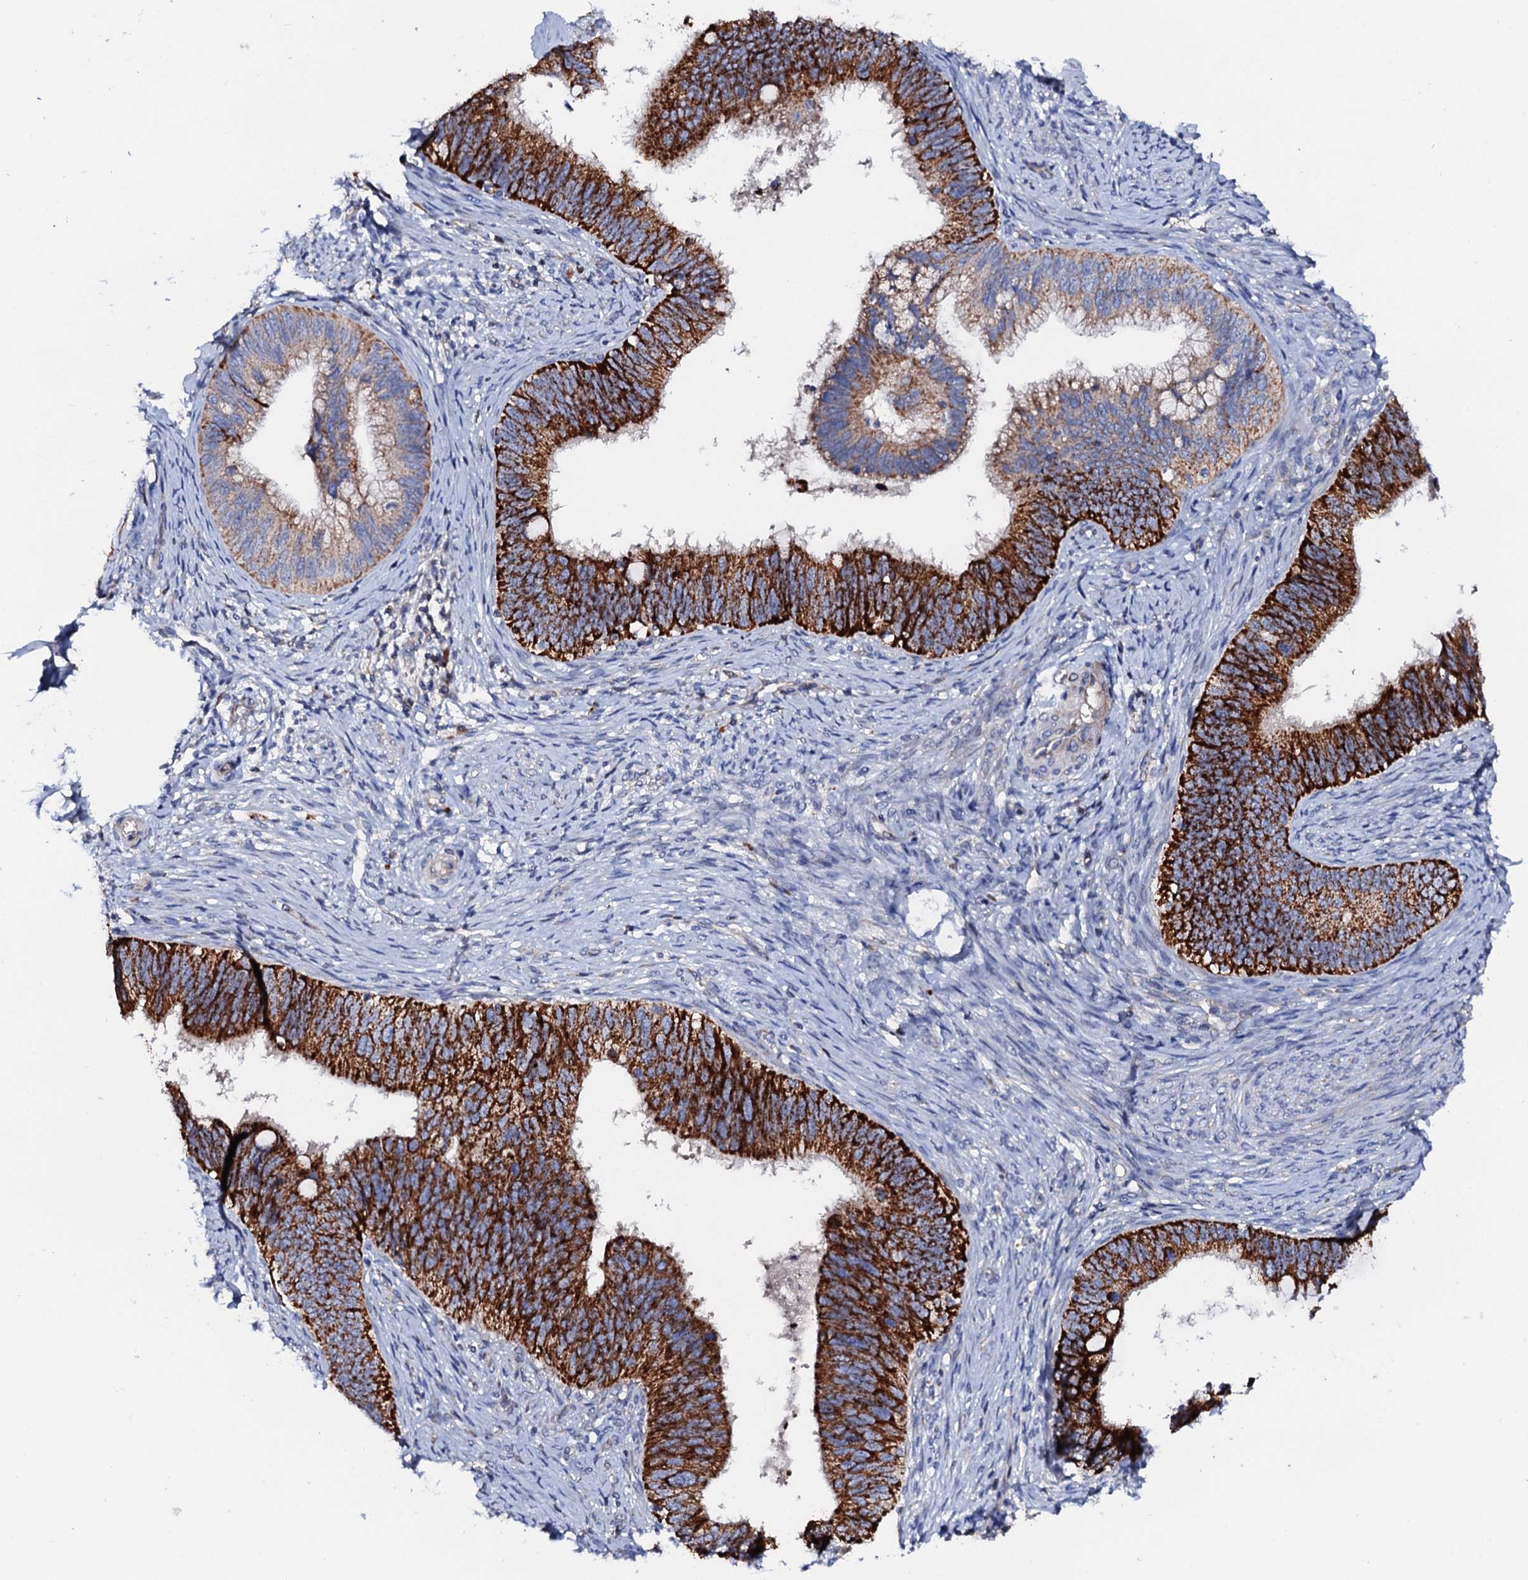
{"staining": {"intensity": "strong", "quantity": "25%-75%", "location": "cytoplasmic/membranous"}, "tissue": "cervical cancer", "cell_type": "Tumor cells", "image_type": "cancer", "snomed": [{"axis": "morphology", "description": "Adenocarcinoma, NOS"}, {"axis": "topography", "description": "Cervix"}], "caption": "DAB immunohistochemical staining of human cervical cancer (adenocarcinoma) reveals strong cytoplasmic/membranous protein expression in about 25%-75% of tumor cells.", "gene": "MRPL48", "patient": {"sex": "female", "age": 42}}